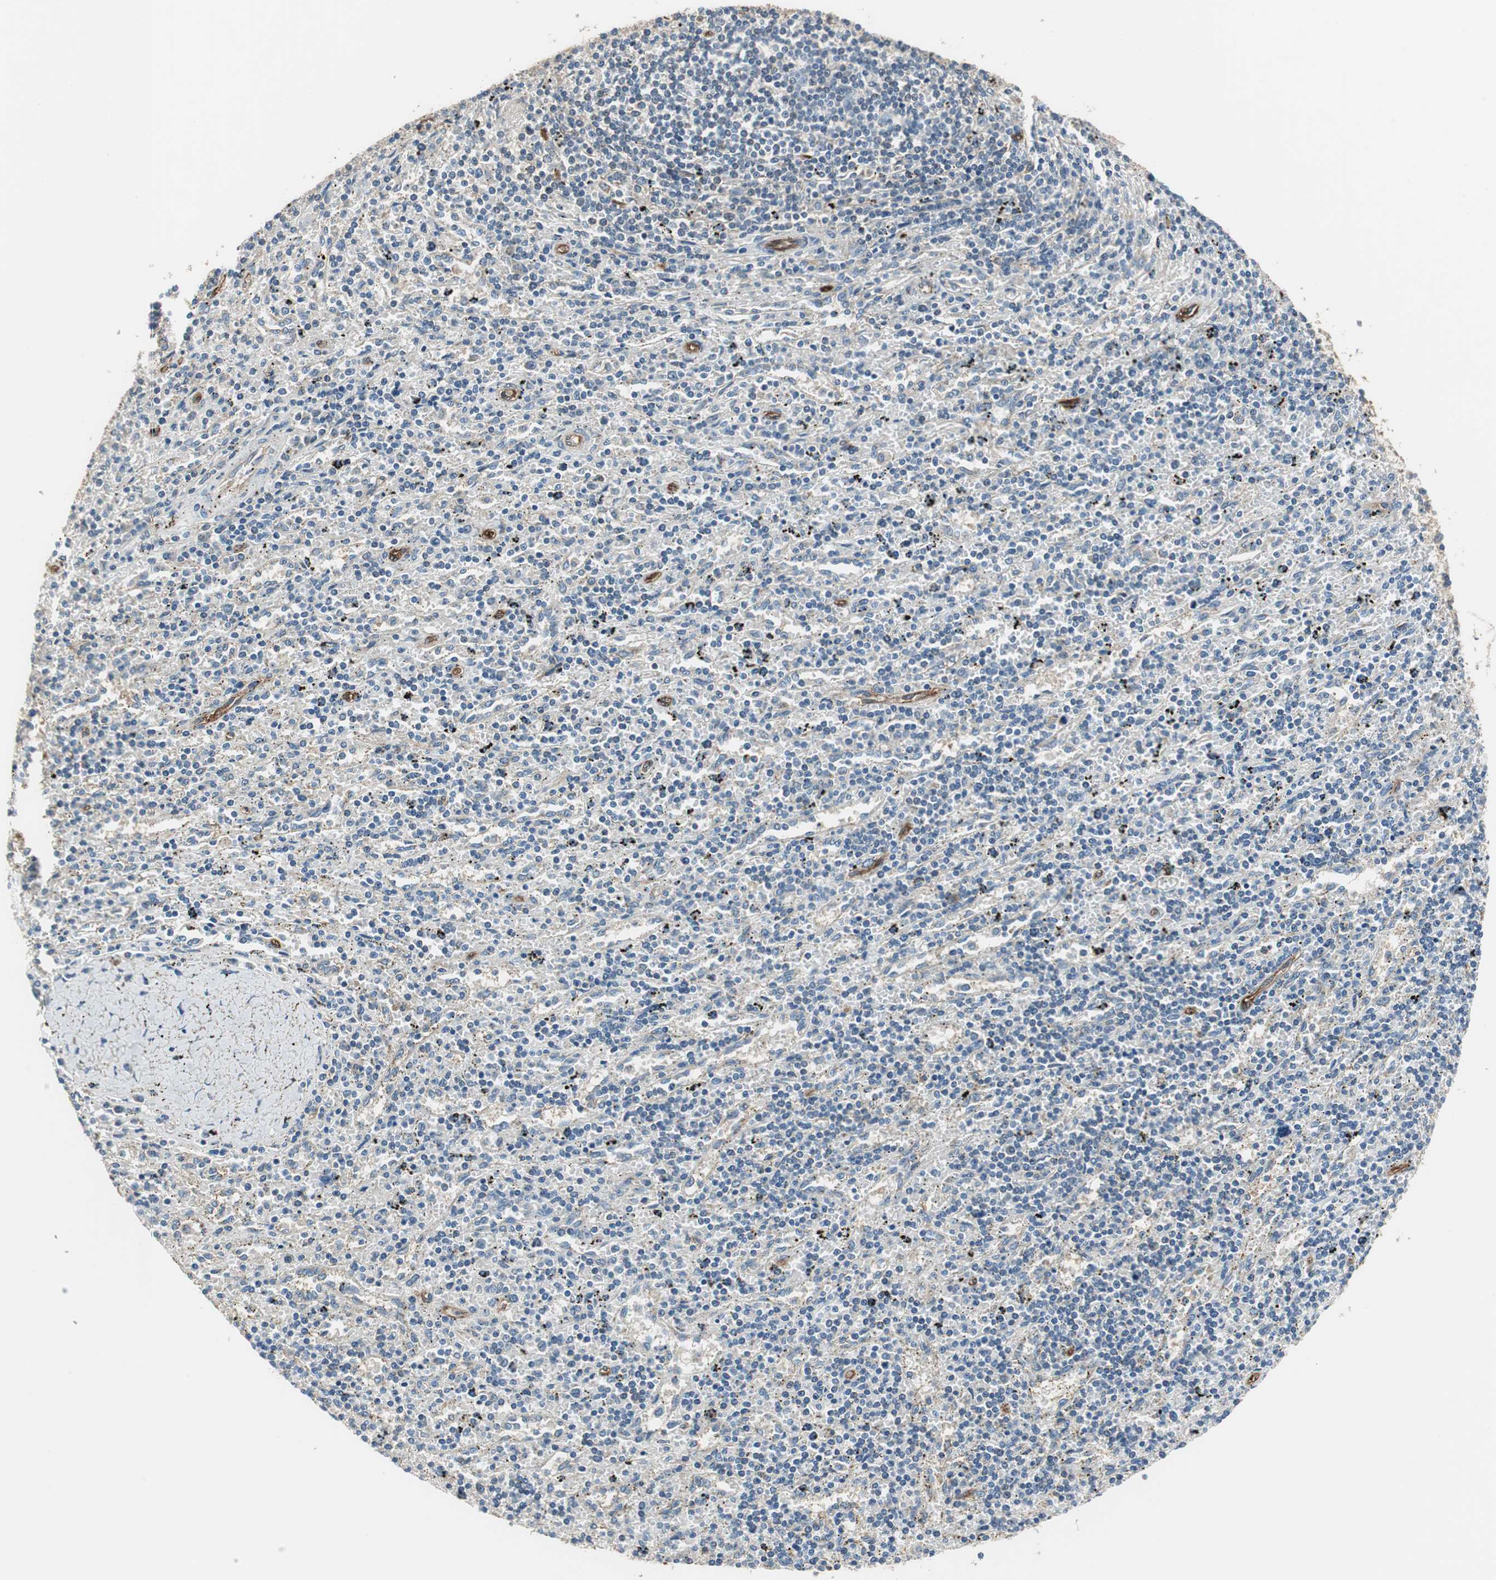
{"staining": {"intensity": "weak", "quantity": "25%-75%", "location": "cytoplasmic/membranous"}, "tissue": "lymphoma", "cell_type": "Tumor cells", "image_type": "cancer", "snomed": [{"axis": "morphology", "description": "Malignant lymphoma, non-Hodgkin's type, Low grade"}, {"axis": "topography", "description": "Spleen"}], "caption": "Lymphoma stained with a brown dye shows weak cytoplasmic/membranous positive positivity in approximately 25%-75% of tumor cells.", "gene": "MSTO1", "patient": {"sex": "male", "age": 76}}